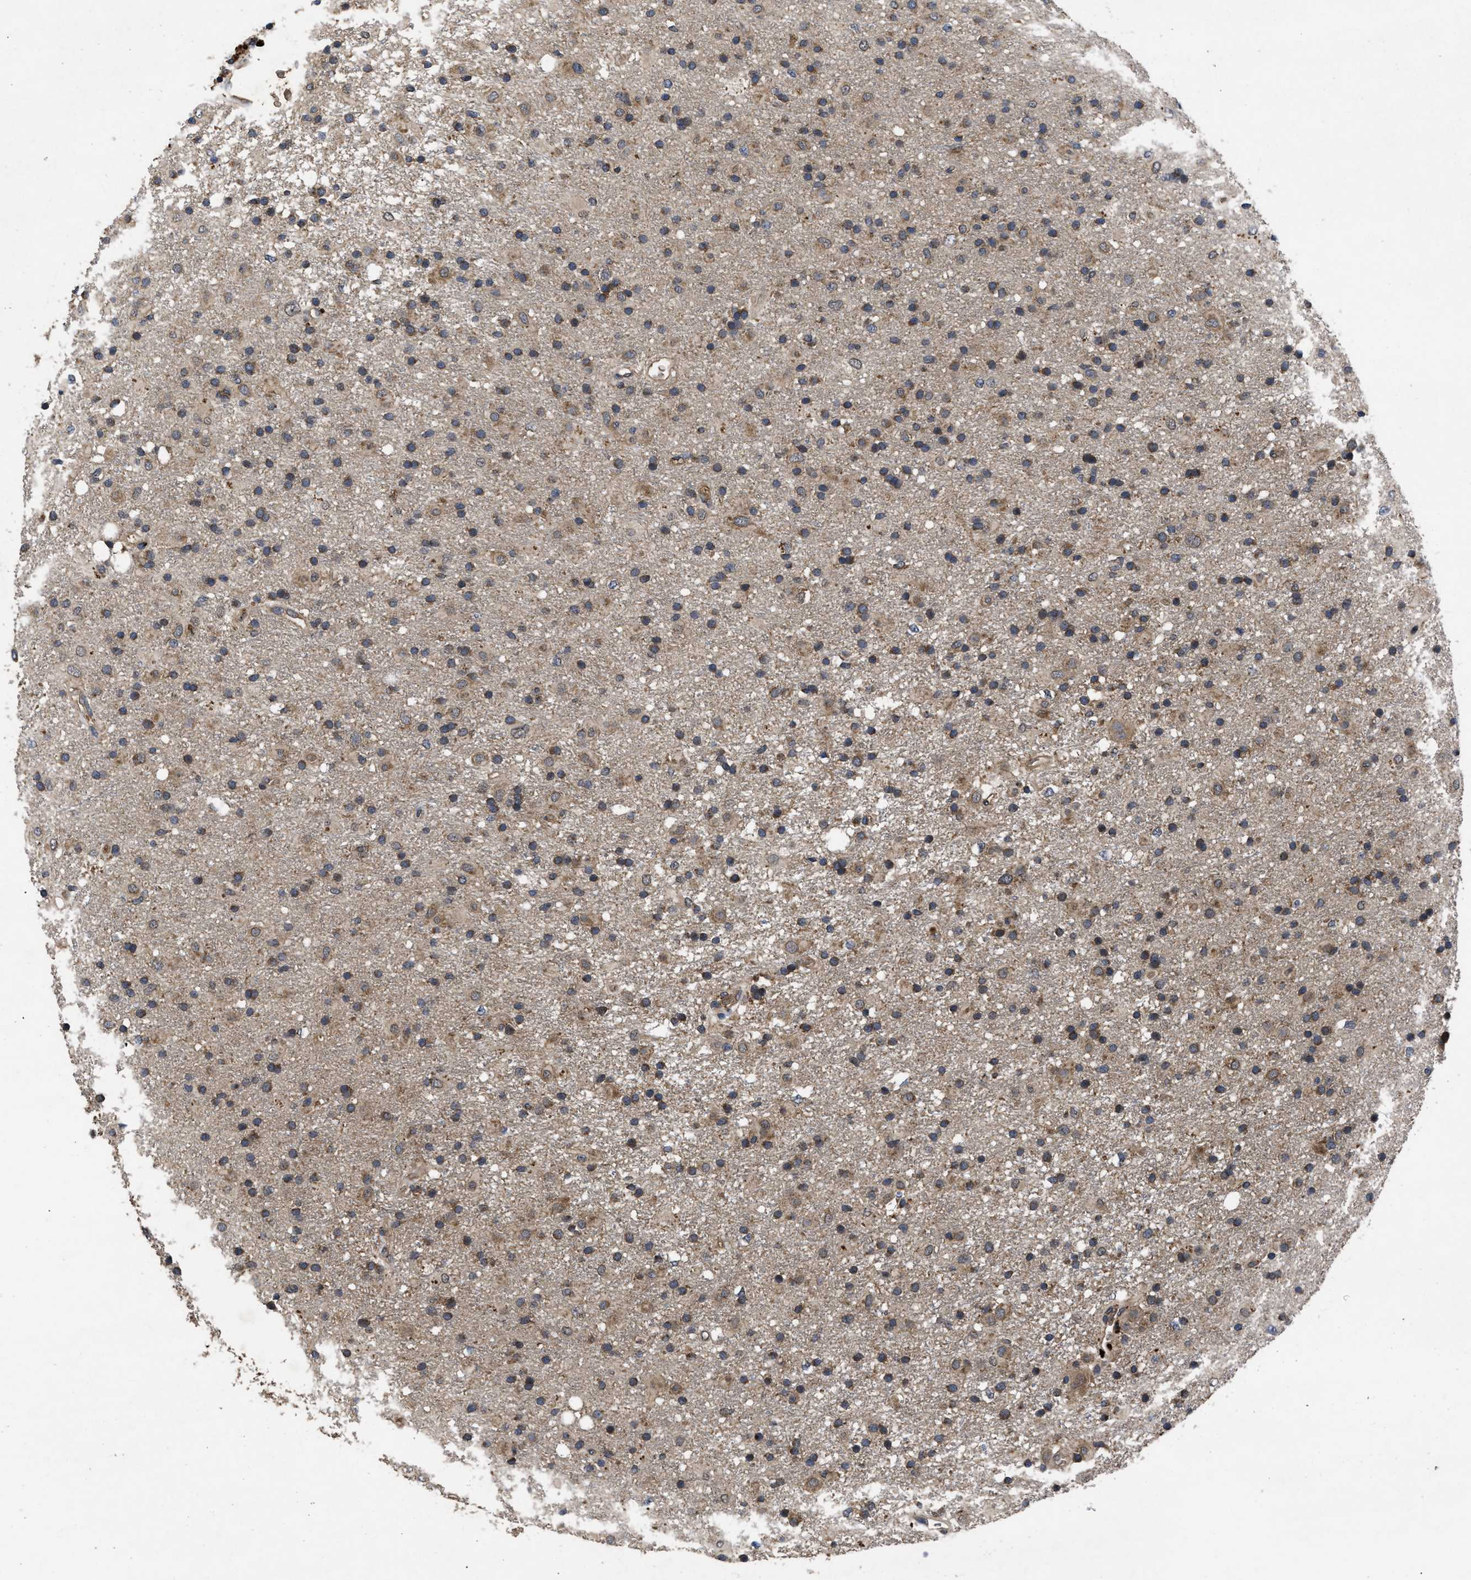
{"staining": {"intensity": "moderate", "quantity": ">75%", "location": "cytoplasmic/membranous"}, "tissue": "glioma", "cell_type": "Tumor cells", "image_type": "cancer", "snomed": [{"axis": "morphology", "description": "Glioma, malignant, Low grade"}, {"axis": "topography", "description": "Brain"}], "caption": "Immunohistochemical staining of glioma shows moderate cytoplasmic/membranous protein staining in approximately >75% of tumor cells.", "gene": "LRRC3", "patient": {"sex": "male", "age": 65}}